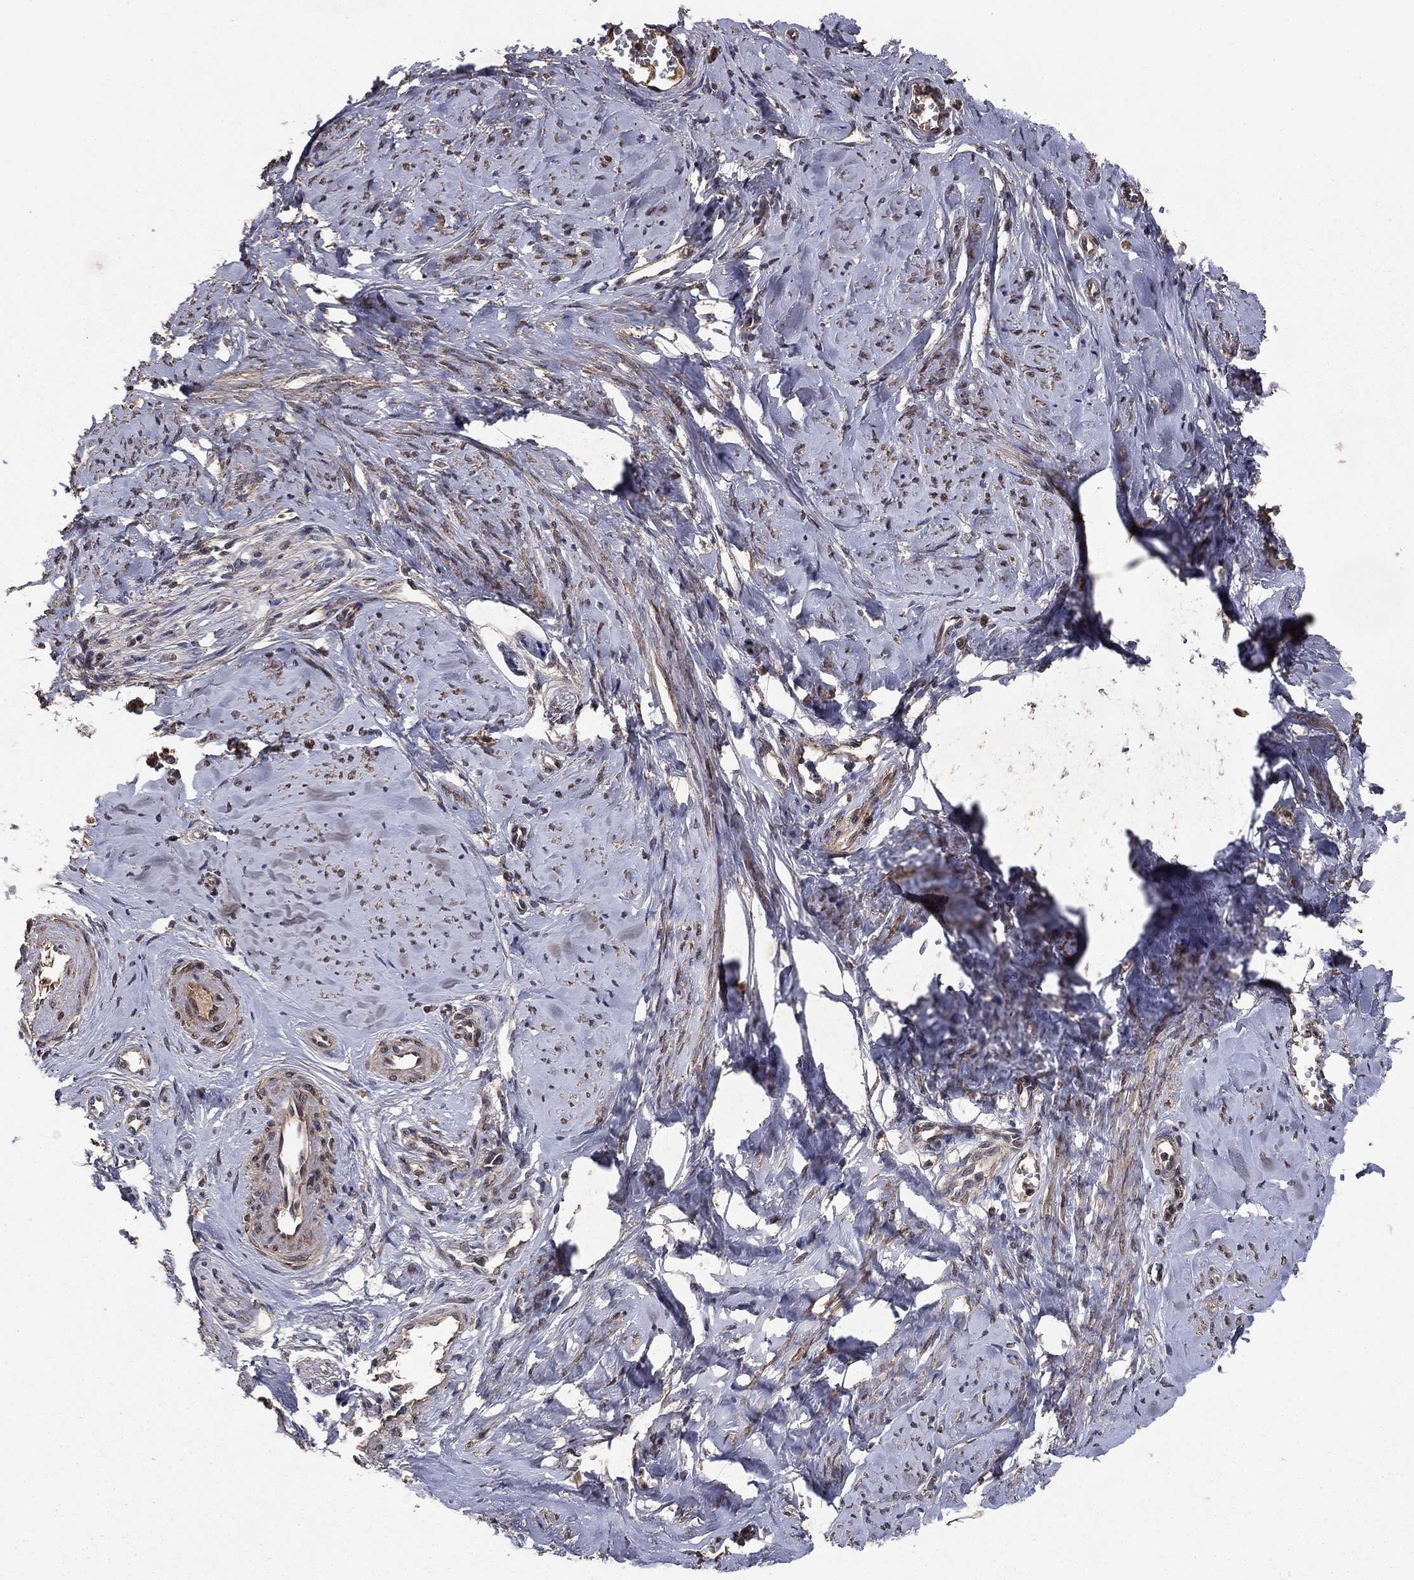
{"staining": {"intensity": "moderate", "quantity": ">75%", "location": "cytoplasmic/membranous"}, "tissue": "smooth muscle", "cell_type": "Smooth muscle cells", "image_type": "normal", "snomed": [{"axis": "morphology", "description": "Normal tissue, NOS"}, {"axis": "topography", "description": "Smooth muscle"}], "caption": "Immunohistochemical staining of unremarkable smooth muscle displays moderate cytoplasmic/membranous protein staining in approximately >75% of smooth muscle cells. Using DAB (brown) and hematoxylin (blue) stains, captured at high magnification using brightfield microscopy.", "gene": "DHRS1", "patient": {"sex": "female", "age": 48}}